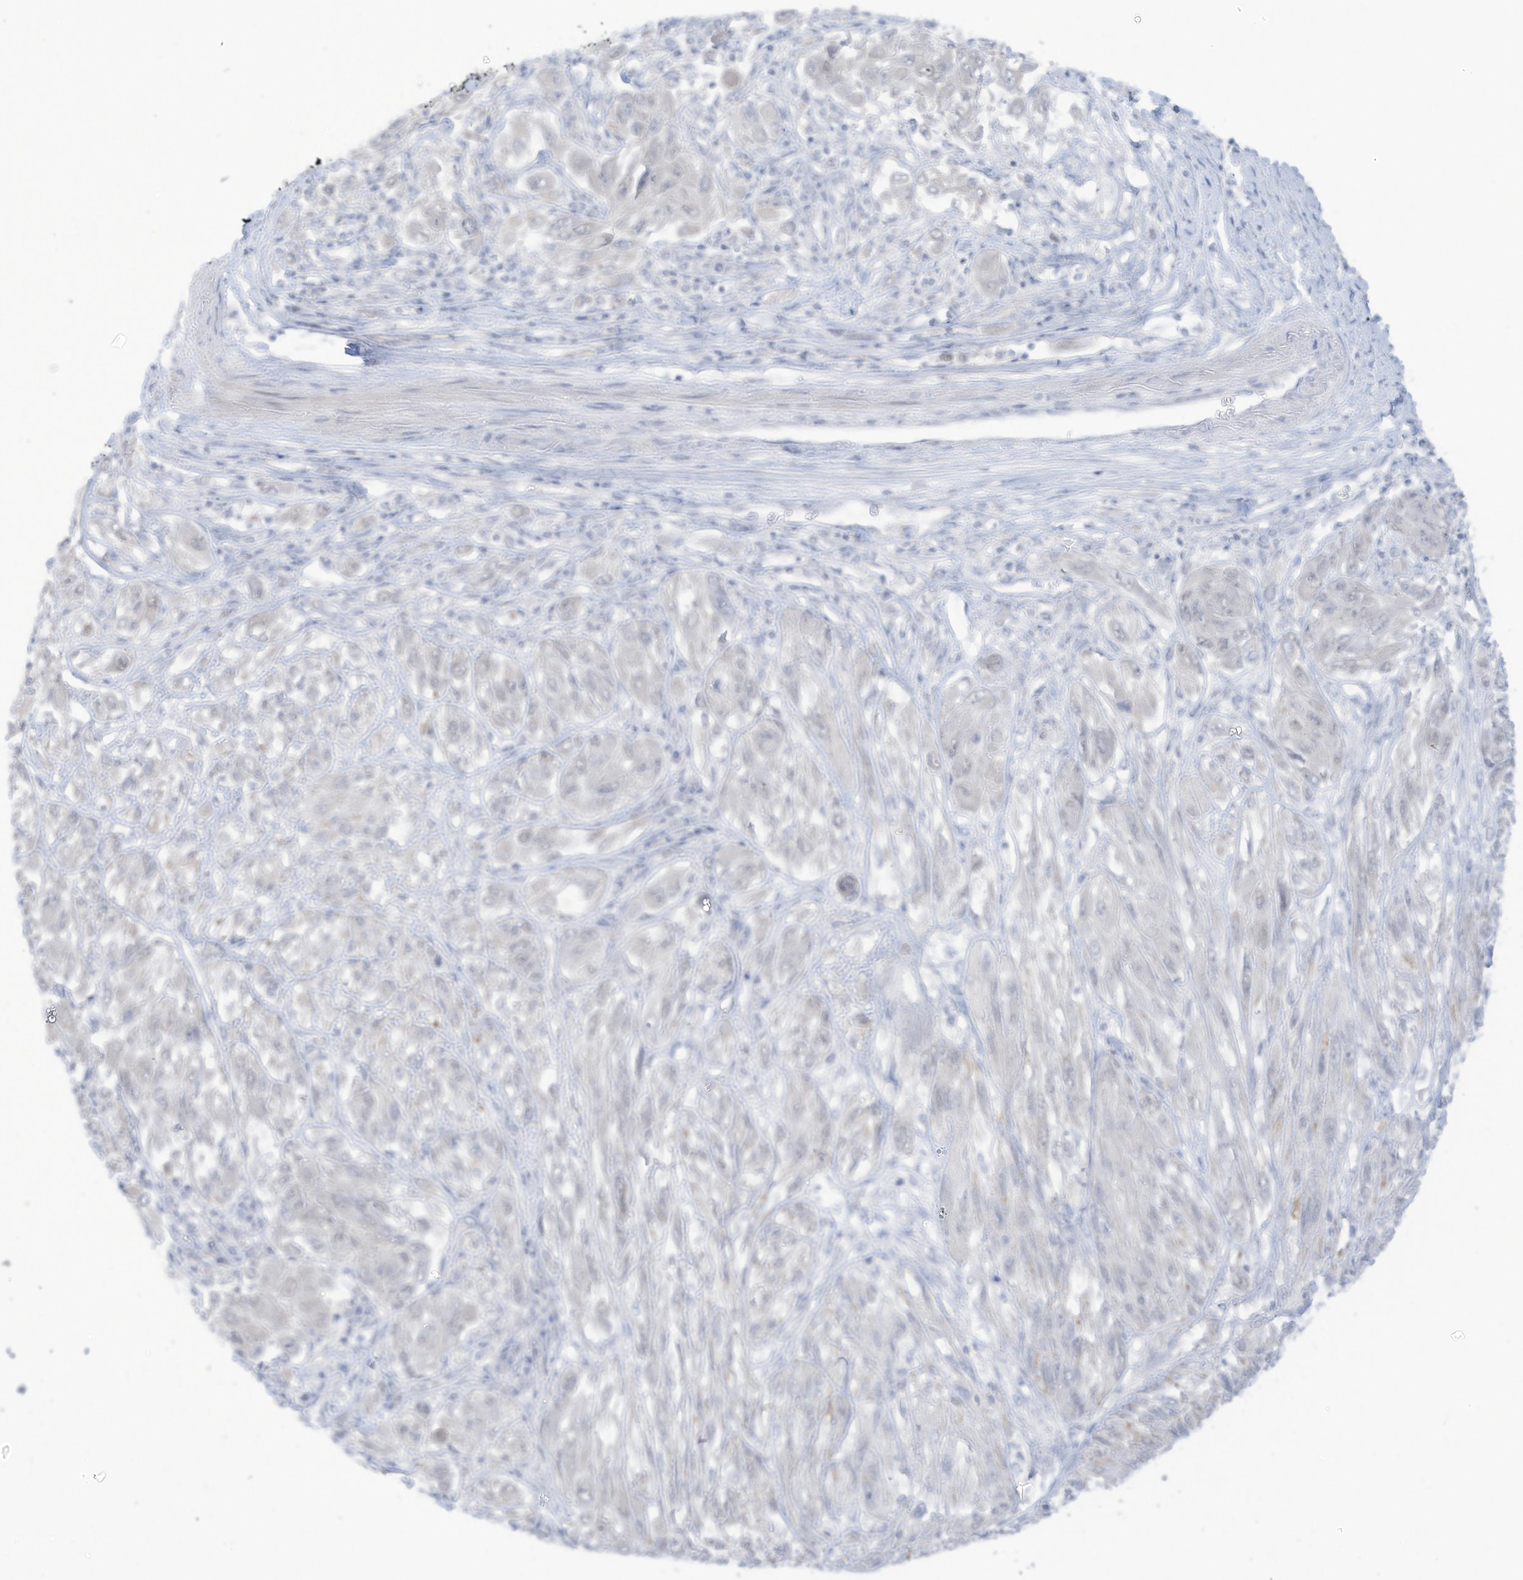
{"staining": {"intensity": "negative", "quantity": "none", "location": "none"}, "tissue": "melanoma", "cell_type": "Tumor cells", "image_type": "cancer", "snomed": [{"axis": "morphology", "description": "Malignant melanoma, NOS"}, {"axis": "topography", "description": "Skin"}], "caption": "The immunohistochemistry (IHC) histopathology image has no significant staining in tumor cells of melanoma tissue.", "gene": "OGT", "patient": {"sex": "female", "age": 91}}